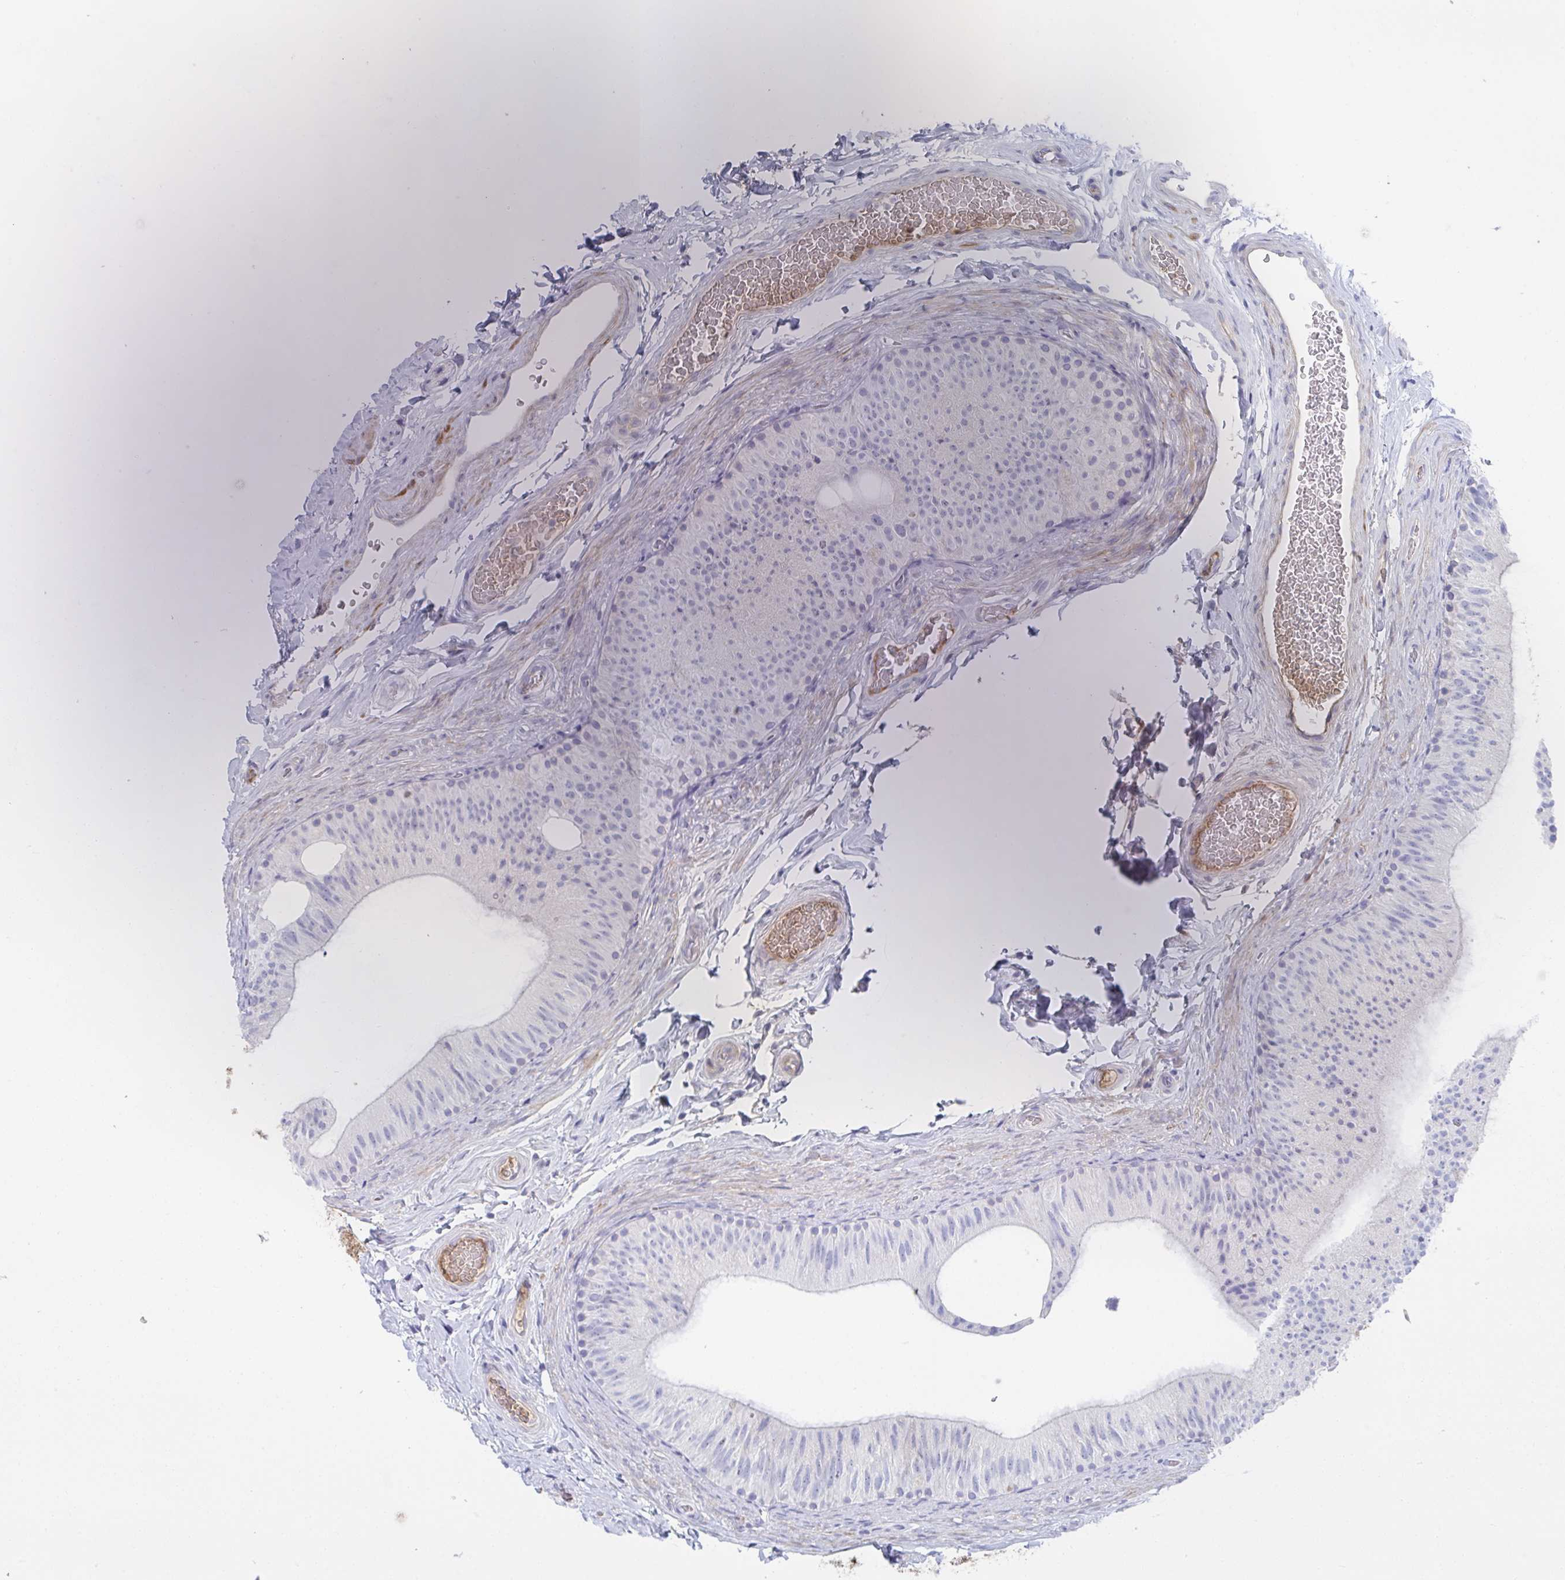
{"staining": {"intensity": "negative", "quantity": "none", "location": "none"}, "tissue": "epididymis", "cell_type": "Glandular cells", "image_type": "normal", "snomed": [{"axis": "morphology", "description": "Normal tissue, NOS"}, {"axis": "topography", "description": "Epididymis, spermatic cord, NOS"}, {"axis": "topography", "description": "Epididymis"}], "caption": "Micrograph shows no protein staining in glandular cells of benign epididymis.", "gene": "TNFAIP6", "patient": {"sex": "male", "age": 31}}